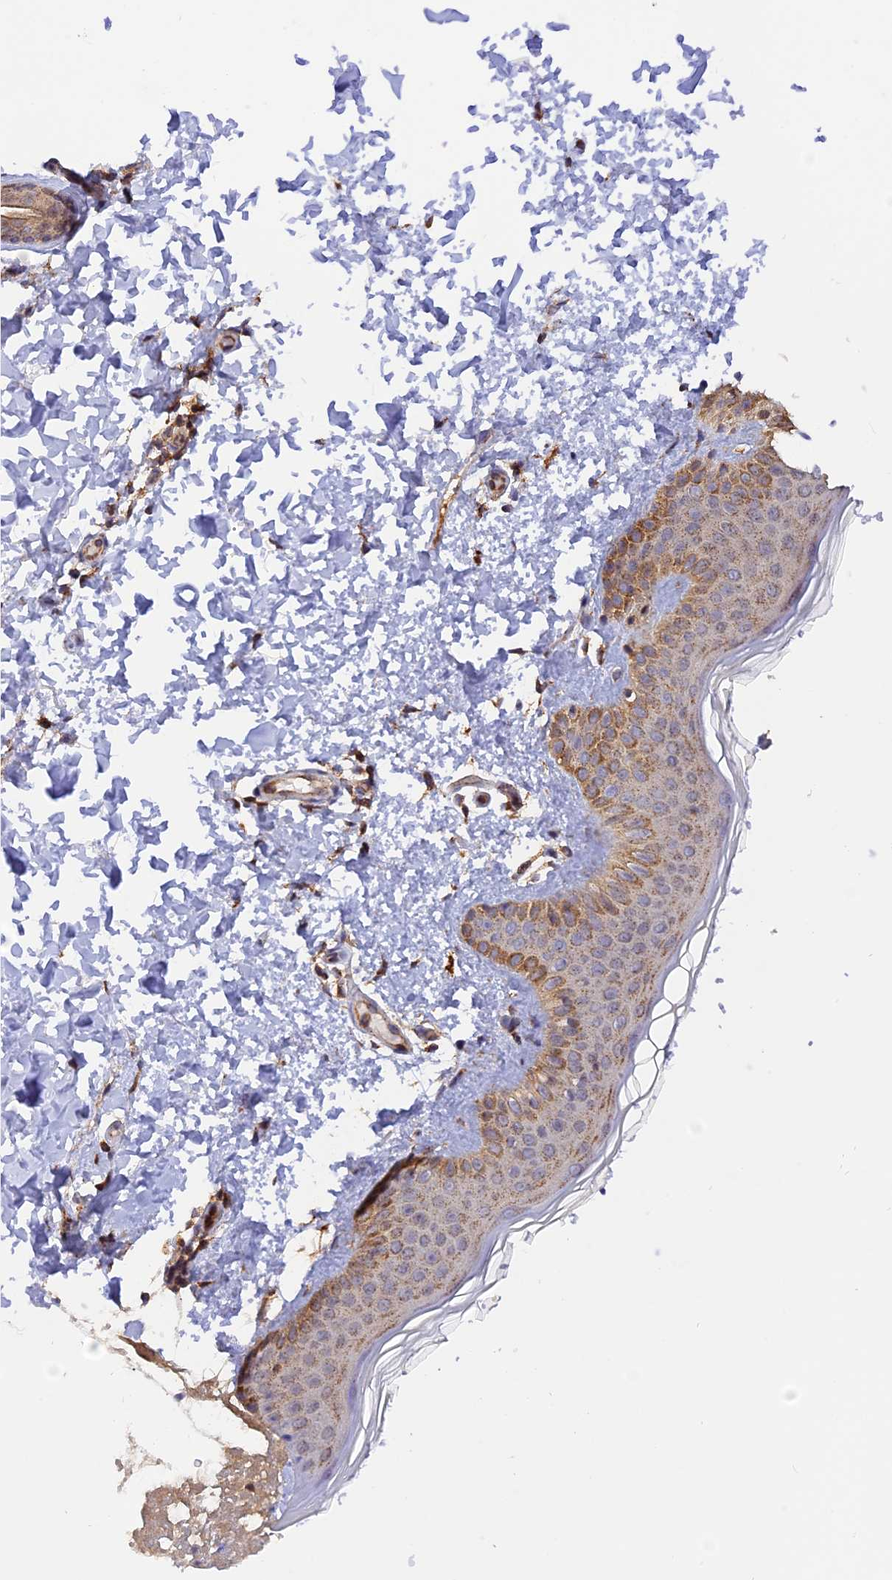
{"staining": {"intensity": "strong", "quantity": ">75%", "location": "cytoplasmic/membranous"}, "tissue": "skin", "cell_type": "Fibroblasts", "image_type": "normal", "snomed": [{"axis": "morphology", "description": "Normal tissue, NOS"}, {"axis": "topography", "description": "Skin"}], "caption": "Brown immunohistochemical staining in normal human skin exhibits strong cytoplasmic/membranous positivity in approximately >75% of fibroblasts. (DAB (3,3'-diaminobenzidine) IHC, brown staining for protein, blue staining for nuclei).", "gene": "PEX3", "patient": {"sex": "male", "age": 36}}